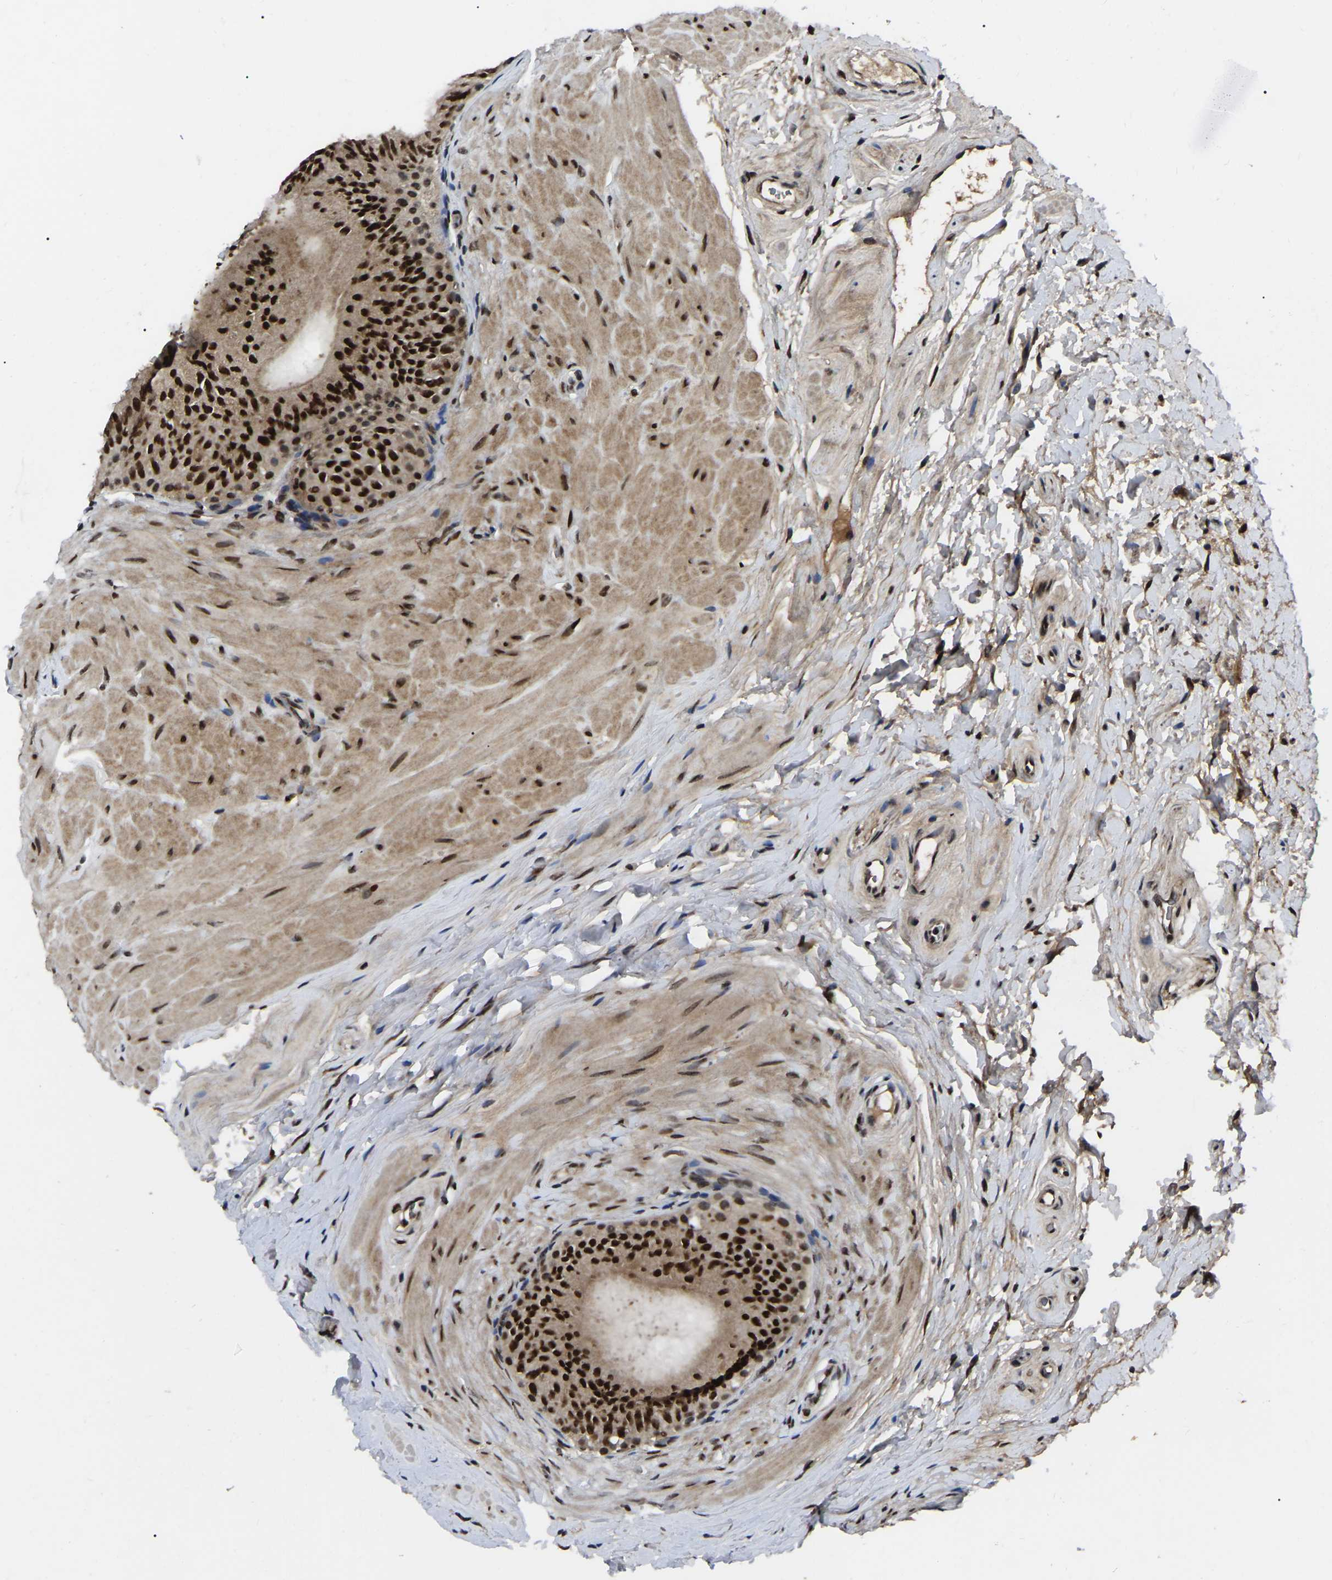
{"staining": {"intensity": "strong", "quantity": ">75%", "location": "nuclear"}, "tissue": "epididymis", "cell_type": "Glandular cells", "image_type": "normal", "snomed": [{"axis": "morphology", "description": "Normal tissue, NOS"}, {"axis": "topography", "description": "Epididymis"}], "caption": "The immunohistochemical stain highlights strong nuclear staining in glandular cells of normal epididymis. Nuclei are stained in blue.", "gene": "TRIM35", "patient": {"sex": "male", "age": 34}}